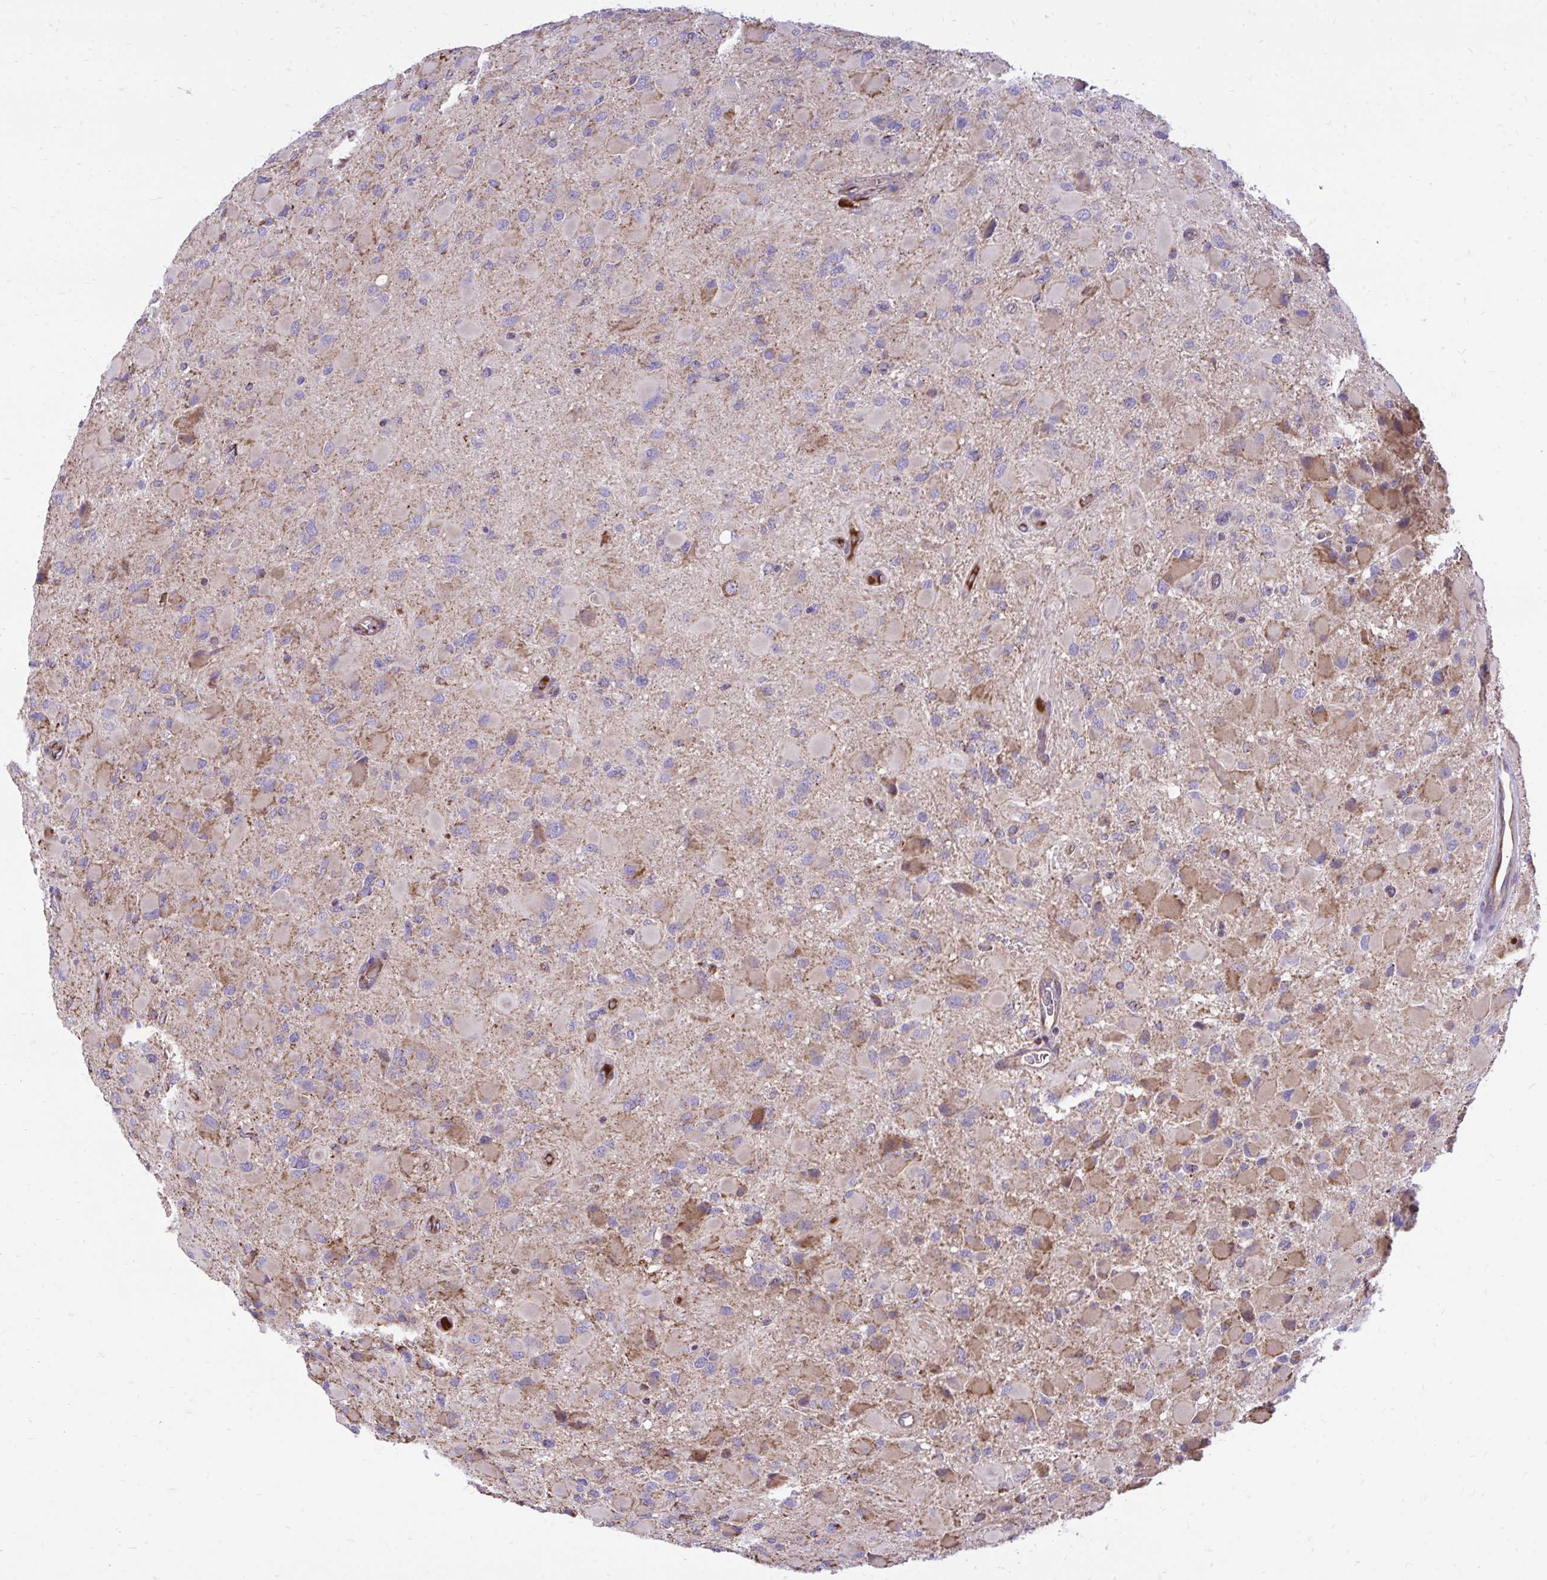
{"staining": {"intensity": "weak", "quantity": "<25%", "location": "cytoplasmic/membranous"}, "tissue": "glioma", "cell_type": "Tumor cells", "image_type": "cancer", "snomed": [{"axis": "morphology", "description": "Glioma, malignant, High grade"}, {"axis": "topography", "description": "Cerebral cortex"}], "caption": "IHC image of neoplastic tissue: human glioma stained with DAB shows no significant protein expression in tumor cells. Brightfield microscopy of IHC stained with DAB (3,3'-diaminobenzidine) (brown) and hematoxylin (blue), captured at high magnification.", "gene": "ATP13A2", "patient": {"sex": "female", "age": 36}}